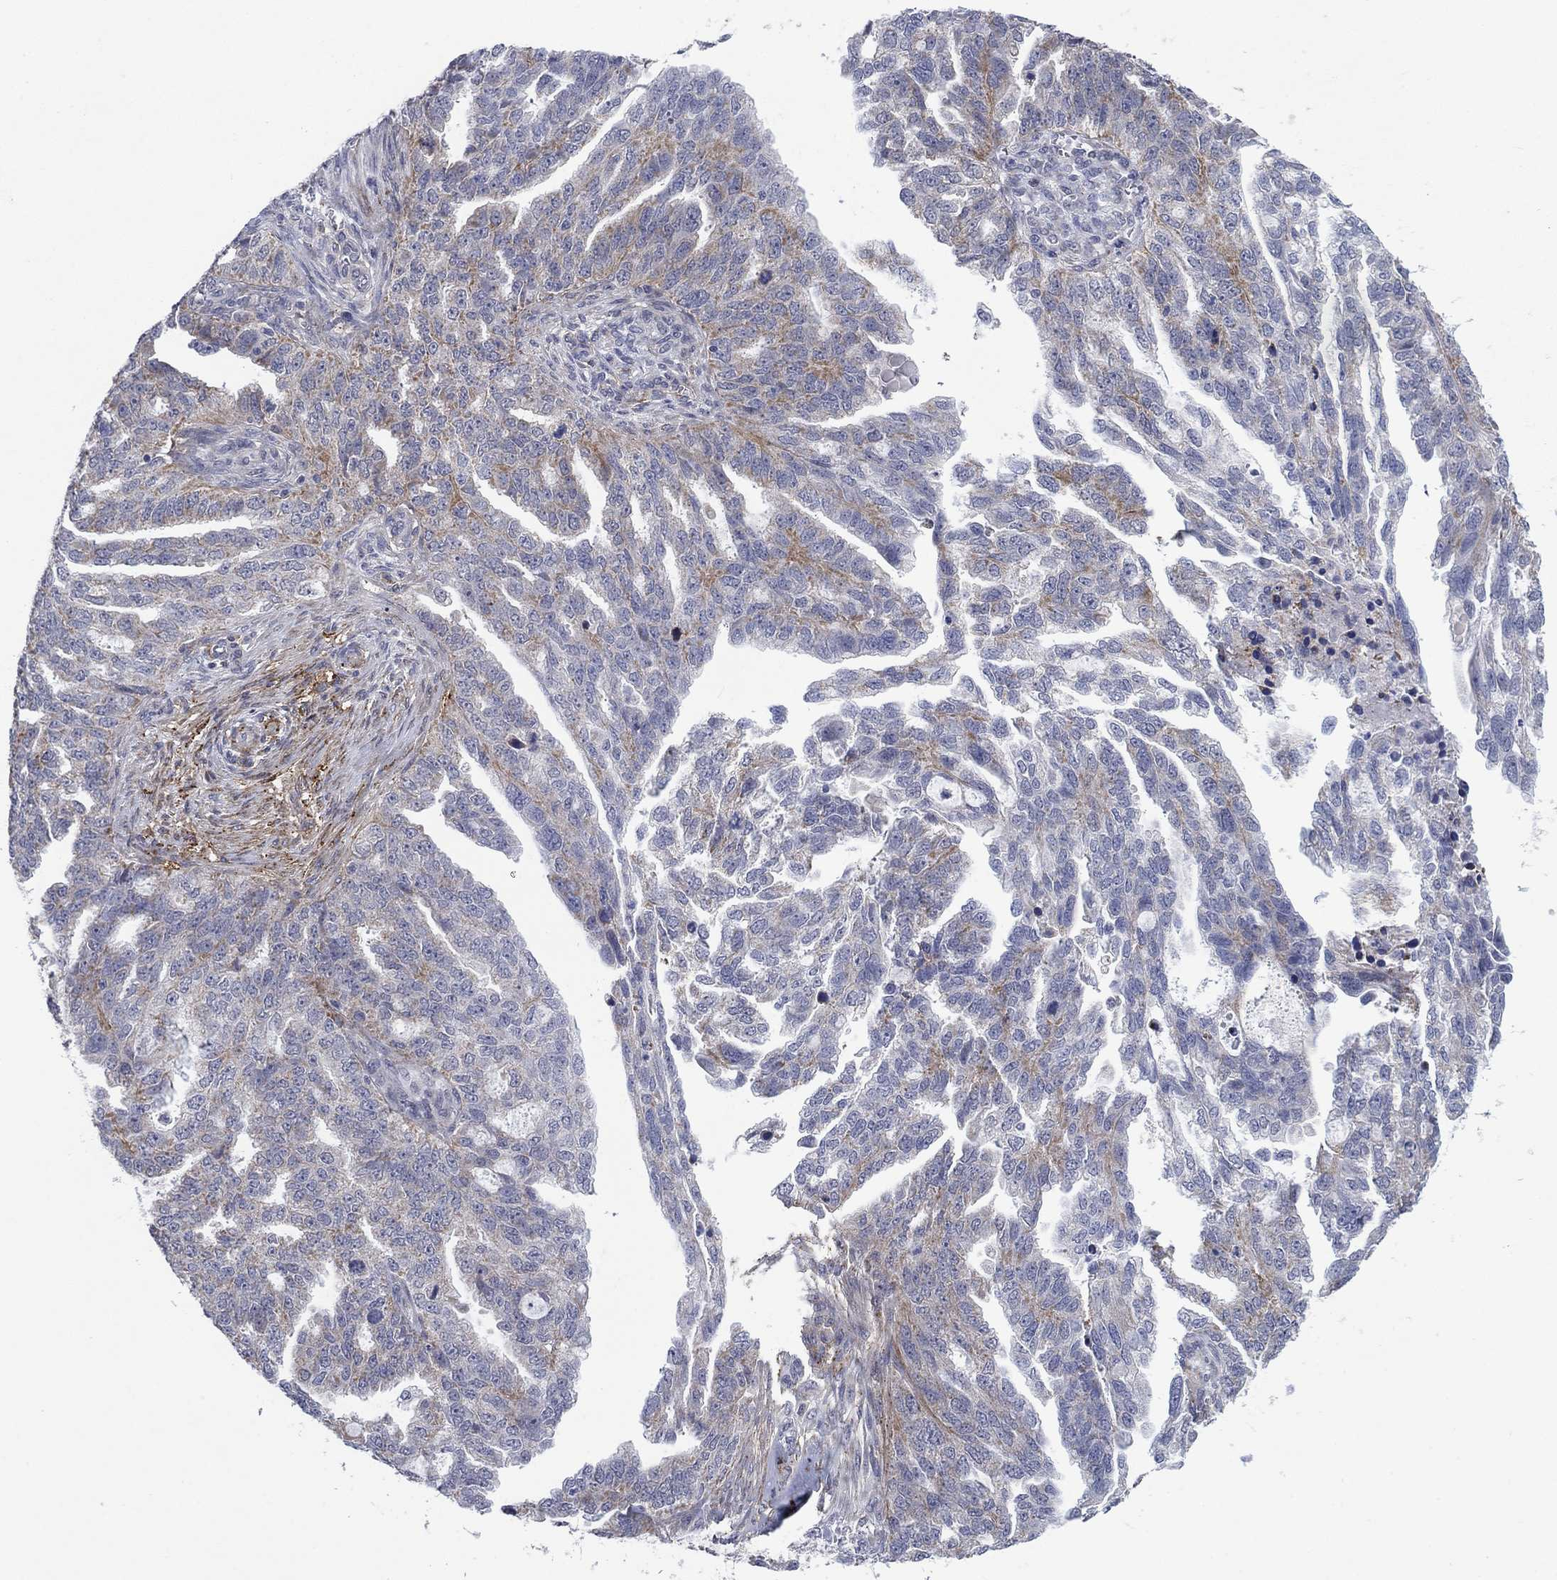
{"staining": {"intensity": "weak", "quantity": "25%-75%", "location": "cytoplasmic/membranous"}, "tissue": "ovarian cancer", "cell_type": "Tumor cells", "image_type": "cancer", "snomed": [{"axis": "morphology", "description": "Cystadenocarcinoma, serous, NOS"}, {"axis": "topography", "description": "Ovary"}], "caption": "This micrograph displays ovarian cancer stained with immunohistochemistry to label a protein in brown. The cytoplasmic/membranous of tumor cells show weak positivity for the protein. Nuclei are counter-stained blue.", "gene": "SDC1", "patient": {"sex": "female", "age": 51}}